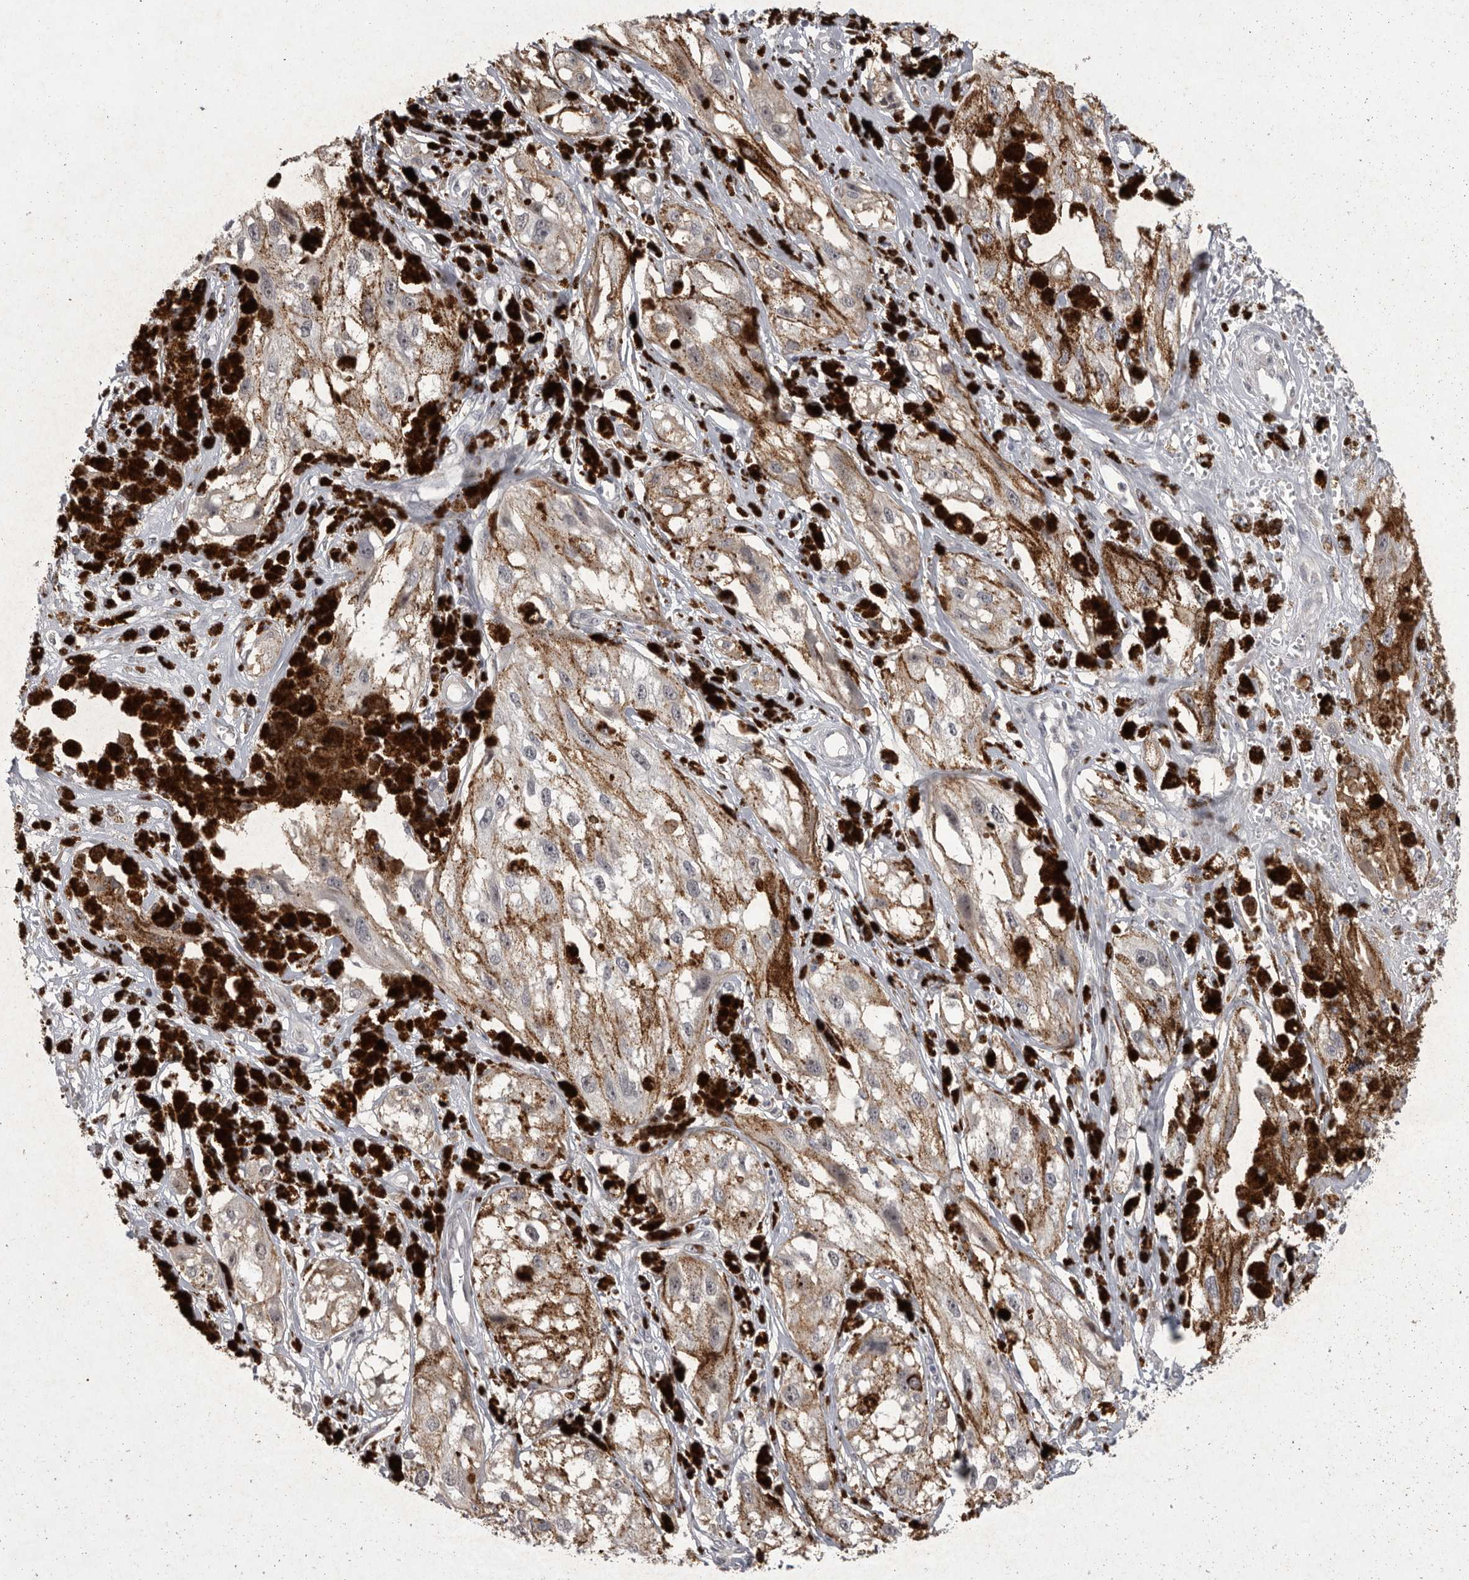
{"staining": {"intensity": "negative", "quantity": "none", "location": "none"}, "tissue": "melanoma", "cell_type": "Tumor cells", "image_type": "cancer", "snomed": [{"axis": "morphology", "description": "Malignant melanoma, NOS"}, {"axis": "topography", "description": "Skin"}], "caption": "Malignant melanoma was stained to show a protein in brown. There is no significant staining in tumor cells.", "gene": "MAN2A1", "patient": {"sex": "male", "age": 88}}